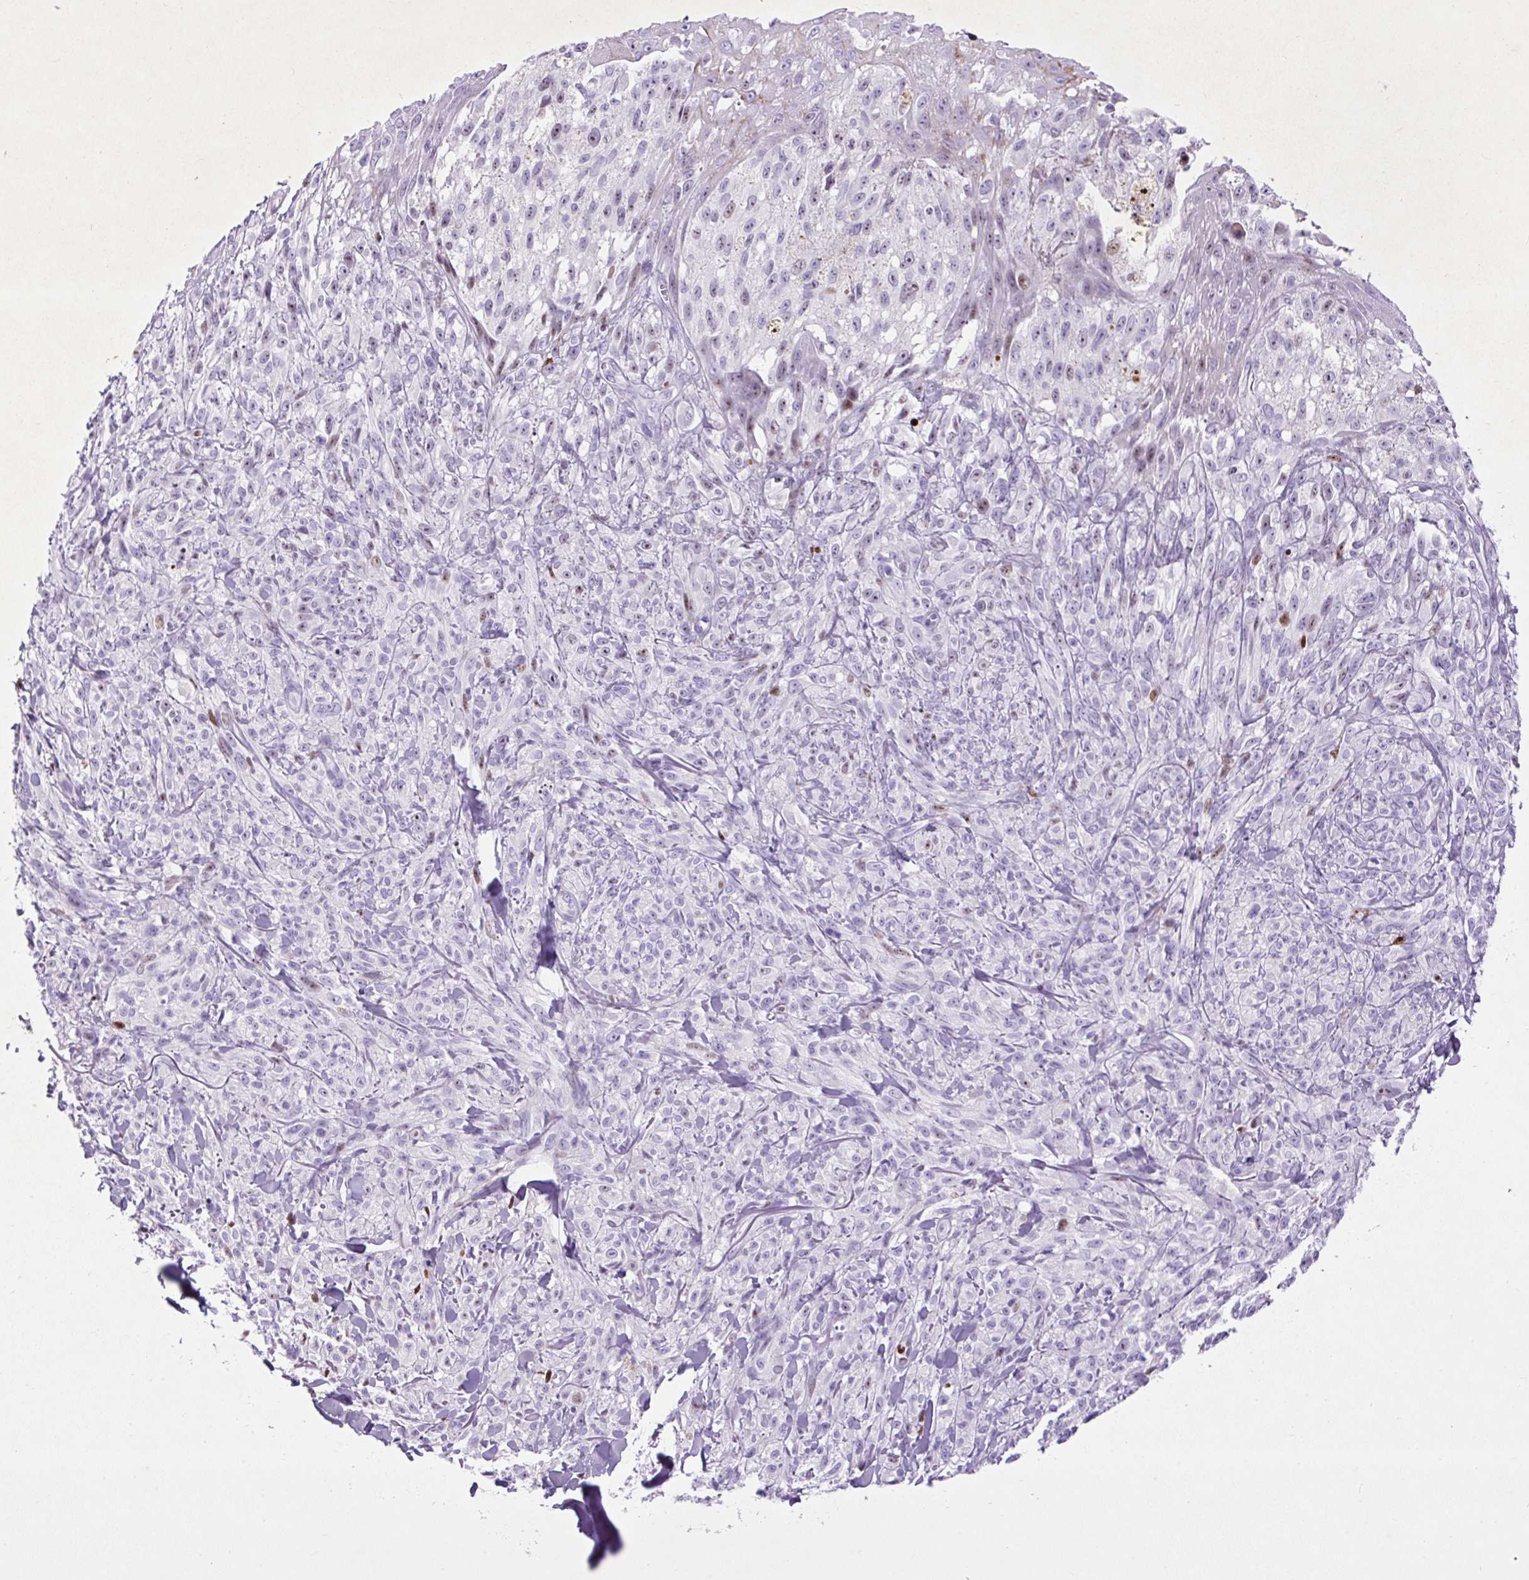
{"staining": {"intensity": "weak", "quantity": "<25%", "location": "nuclear"}, "tissue": "melanoma", "cell_type": "Tumor cells", "image_type": "cancer", "snomed": [{"axis": "morphology", "description": "Malignant melanoma, NOS"}, {"axis": "topography", "description": "Skin of upper arm"}], "caption": "Photomicrograph shows no significant protein expression in tumor cells of malignant melanoma. (Brightfield microscopy of DAB (3,3'-diaminobenzidine) IHC at high magnification).", "gene": "SPC24", "patient": {"sex": "female", "age": 65}}